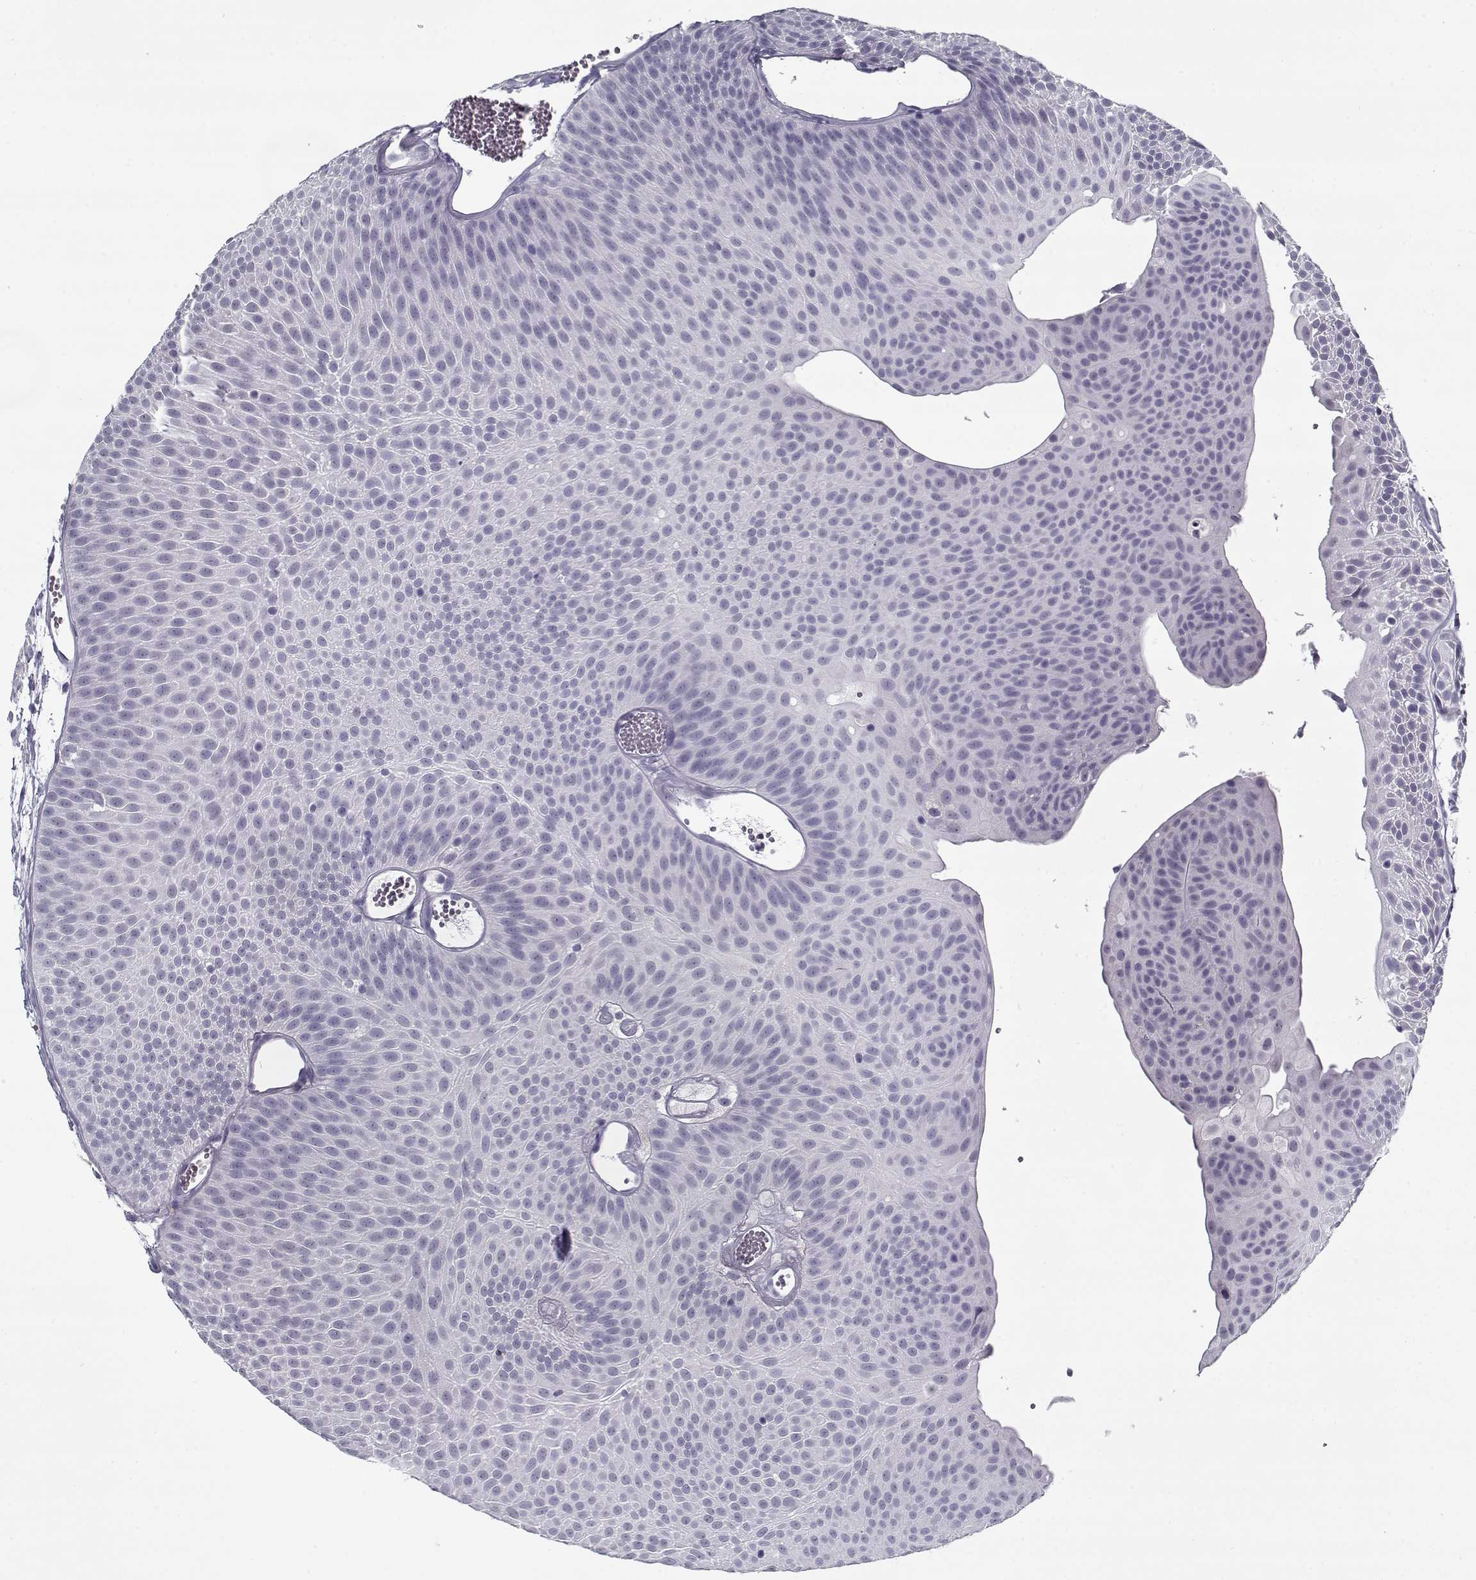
{"staining": {"intensity": "negative", "quantity": "none", "location": "none"}, "tissue": "urothelial cancer", "cell_type": "Tumor cells", "image_type": "cancer", "snomed": [{"axis": "morphology", "description": "Urothelial carcinoma, Low grade"}, {"axis": "topography", "description": "Urinary bladder"}], "caption": "Urothelial cancer stained for a protein using immunohistochemistry (IHC) displays no staining tumor cells.", "gene": "RNF32", "patient": {"sex": "male", "age": 52}}